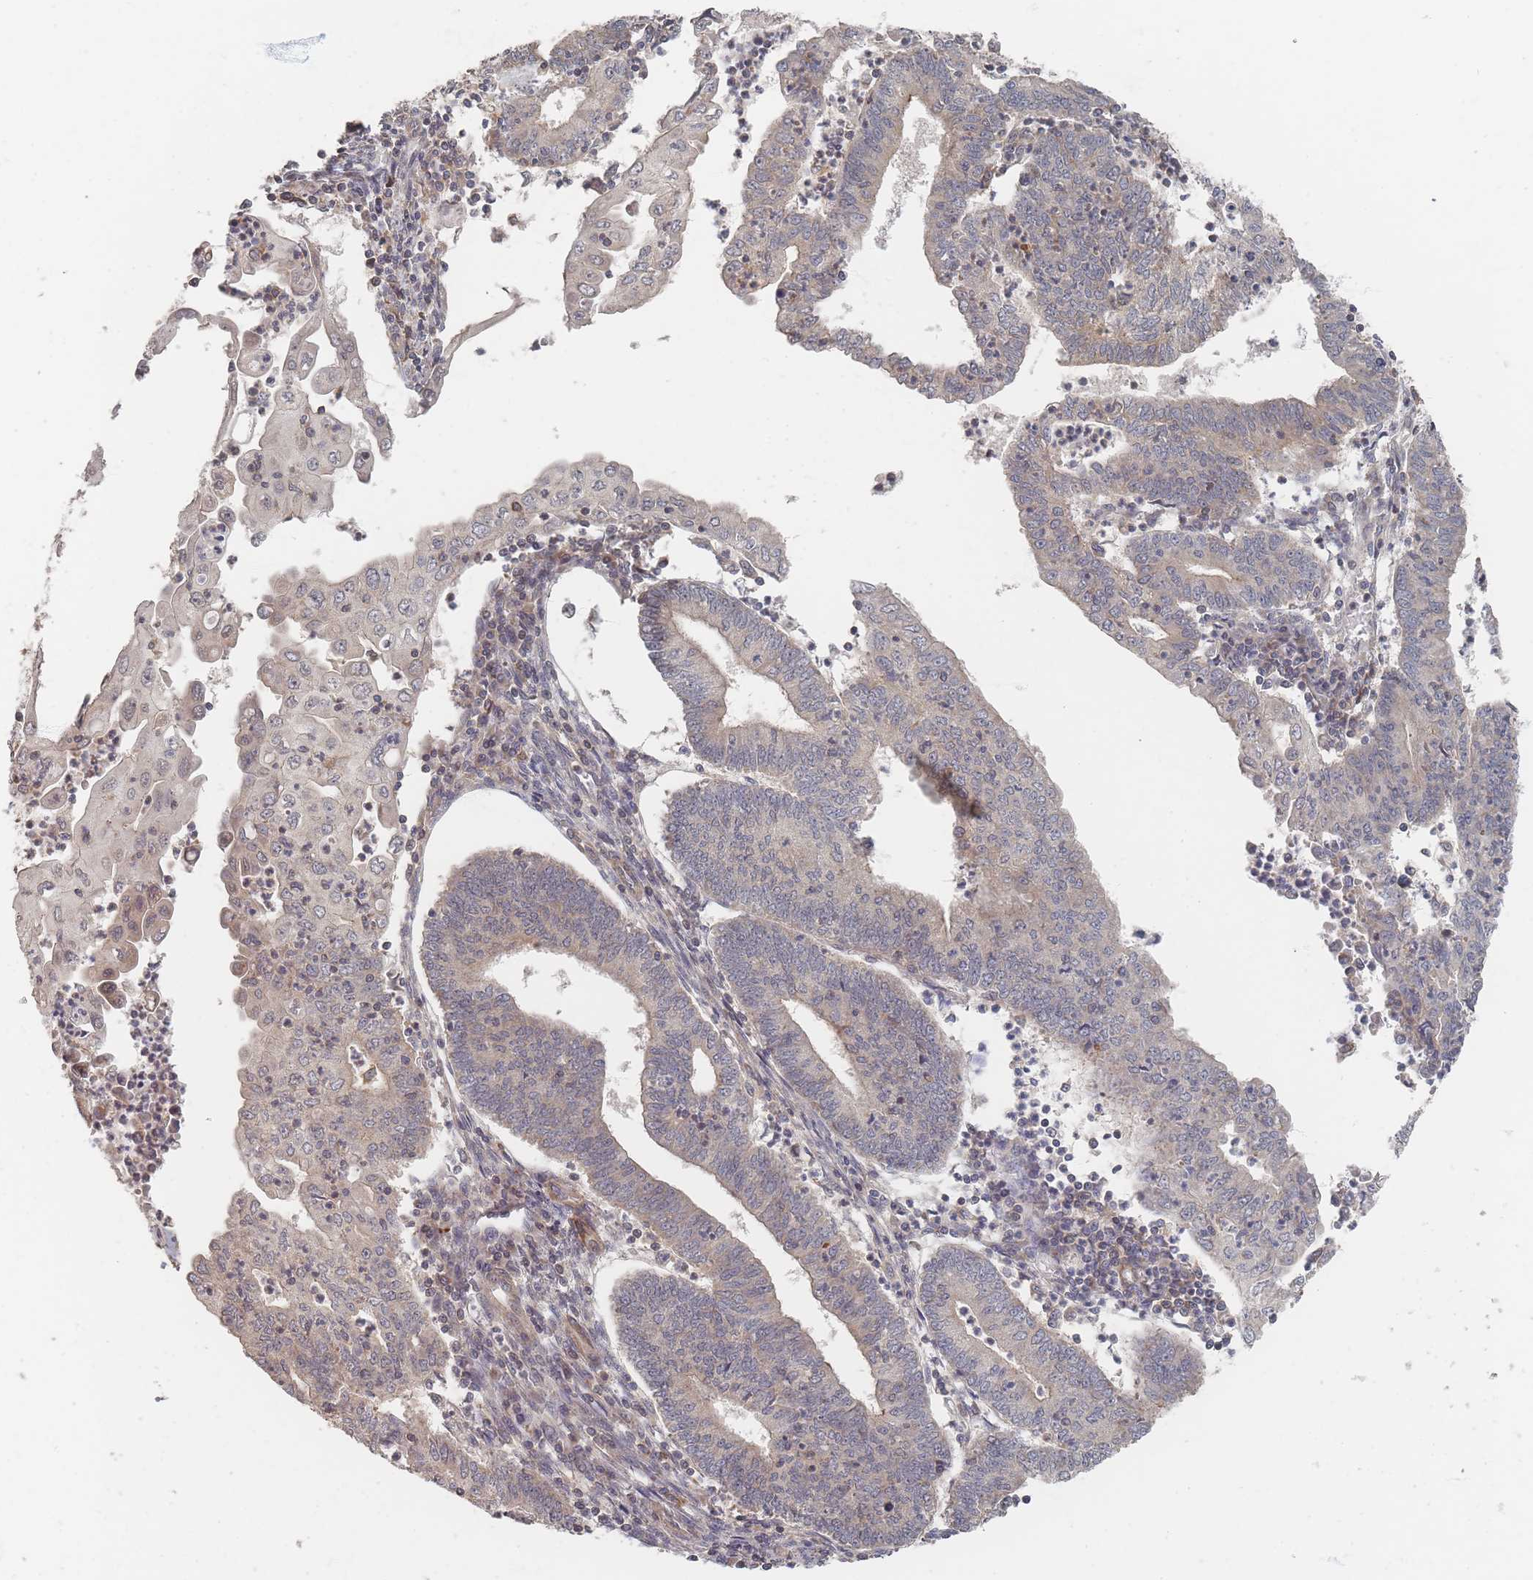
{"staining": {"intensity": "weak", "quantity": "25%-75%", "location": "cytoplasmic/membranous"}, "tissue": "endometrial cancer", "cell_type": "Tumor cells", "image_type": "cancer", "snomed": [{"axis": "morphology", "description": "Adenocarcinoma, NOS"}, {"axis": "topography", "description": "Endometrium"}], "caption": "High-power microscopy captured an immunohistochemistry (IHC) image of adenocarcinoma (endometrial), revealing weak cytoplasmic/membranous staining in approximately 25%-75% of tumor cells.", "gene": "GLE1", "patient": {"sex": "female", "age": 60}}